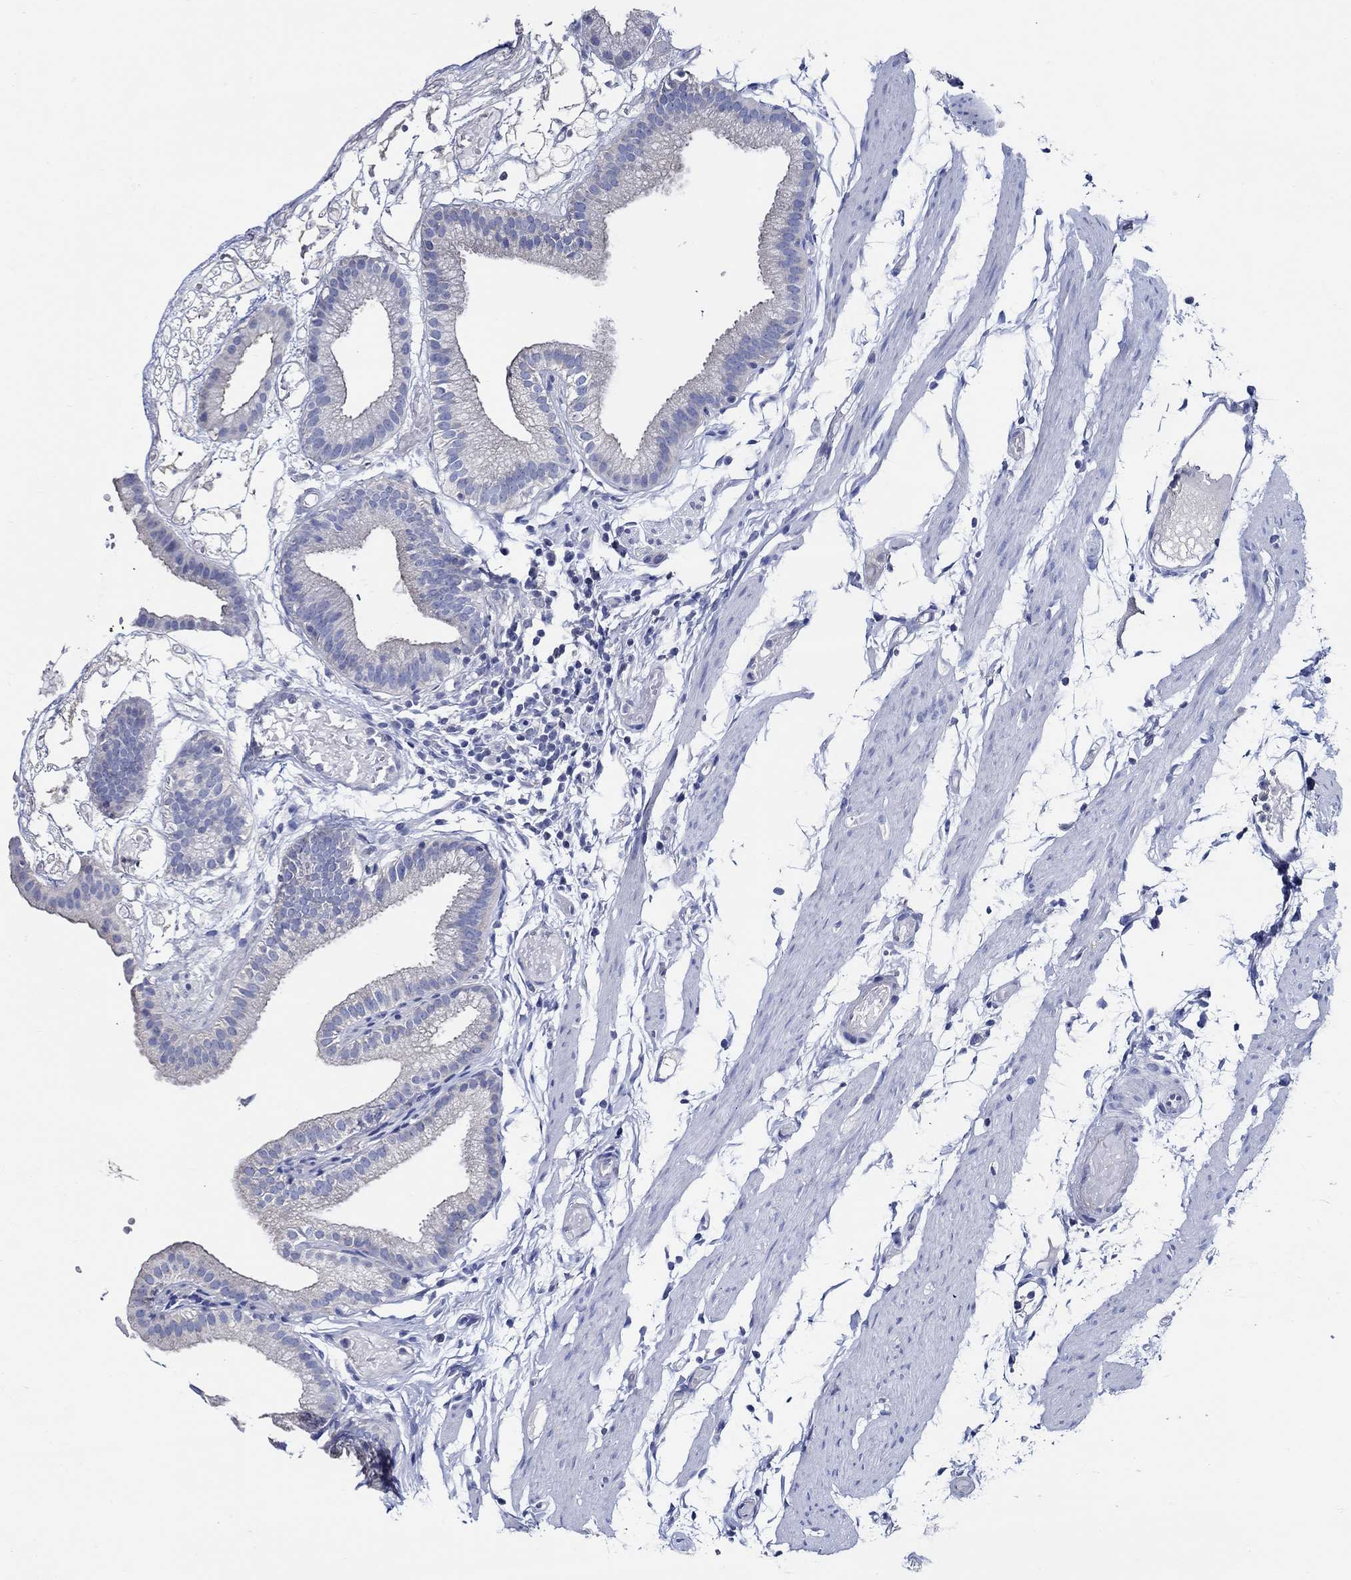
{"staining": {"intensity": "negative", "quantity": "none", "location": "none"}, "tissue": "gallbladder", "cell_type": "Glandular cells", "image_type": "normal", "snomed": [{"axis": "morphology", "description": "Normal tissue, NOS"}, {"axis": "topography", "description": "Gallbladder"}], "caption": "Glandular cells show no significant expression in benign gallbladder. (Stains: DAB immunohistochemistry with hematoxylin counter stain, Microscopy: brightfield microscopy at high magnification).", "gene": "SKOR1", "patient": {"sex": "female", "age": 45}}